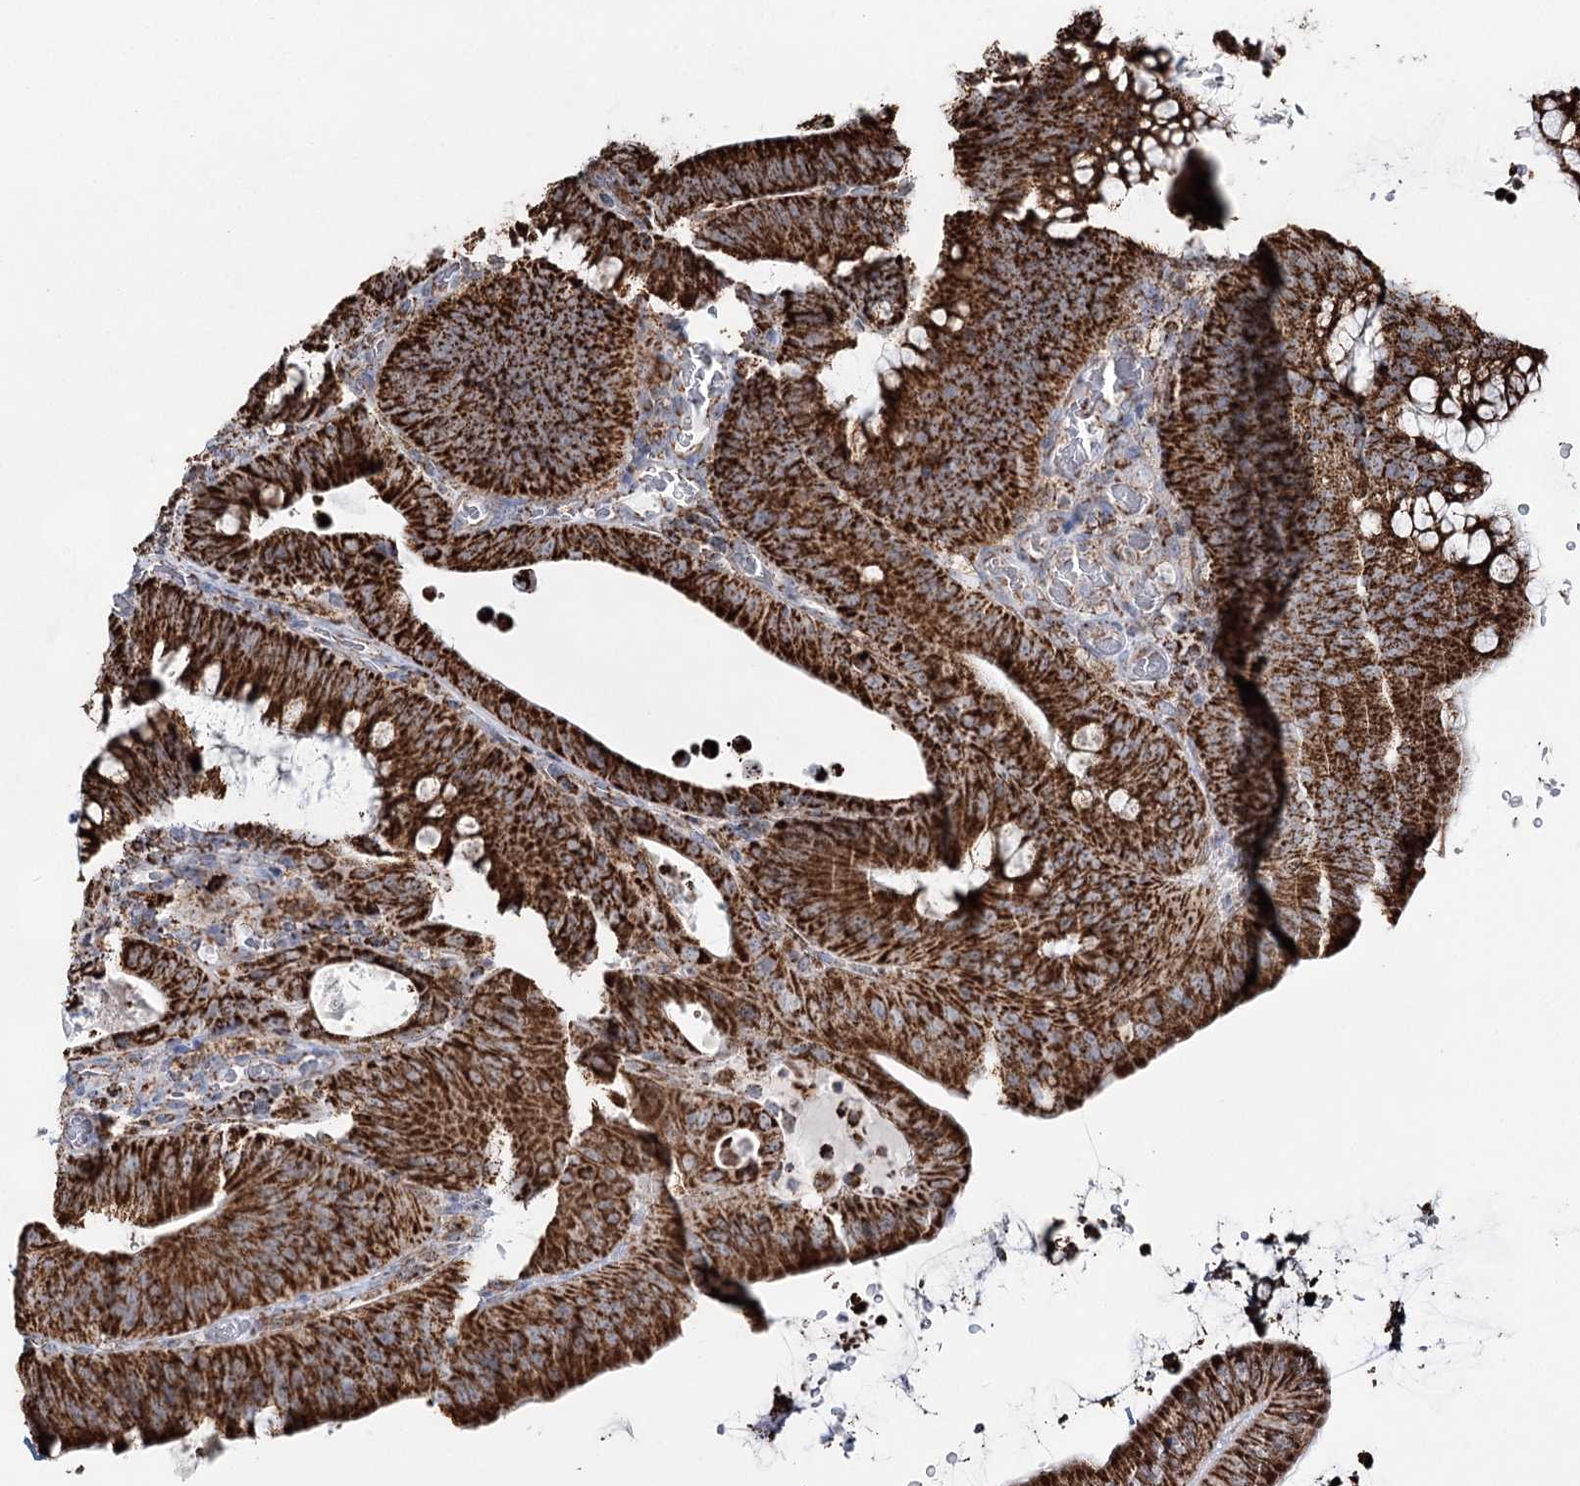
{"staining": {"intensity": "strong", "quantity": ">75%", "location": "cytoplasmic/membranous"}, "tissue": "colorectal cancer", "cell_type": "Tumor cells", "image_type": "cancer", "snomed": [{"axis": "morphology", "description": "Normal tissue, NOS"}, {"axis": "topography", "description": "Colon"}], "caption": "Protein staining of colorectal cancer tissue shows strong cytoplasmic/membranous staining in about >75% of tumor cells.", "gene": "CWF19L1", "patient": {"sex": "female", "age": 82}}